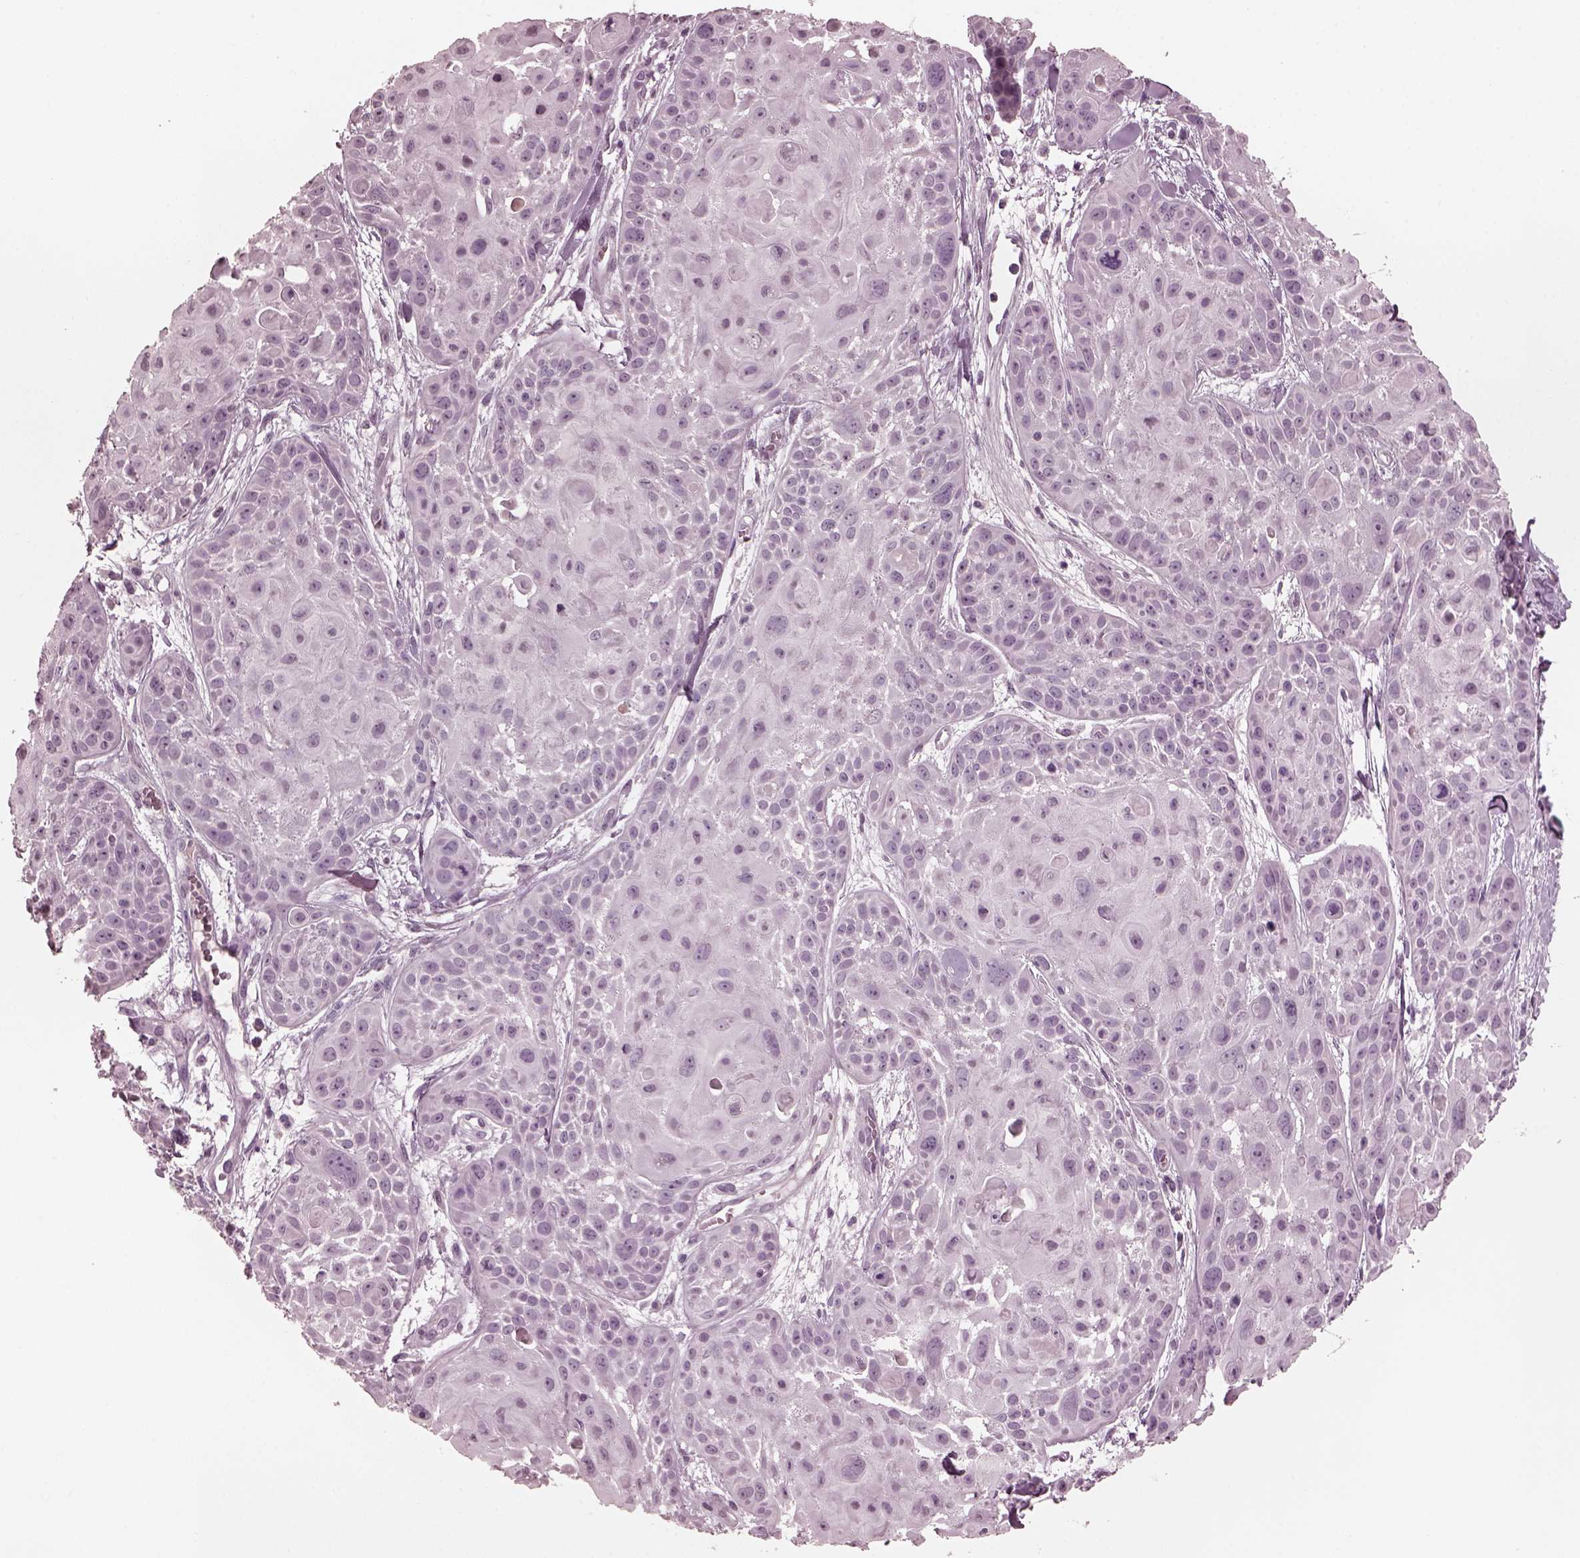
{"staining": {"intensity": "negative", "quantity": "none", "location": "none"}, "tissue": "skin cancer", "cell_type": "Tumor cells", "image_type": "cancer", "snomed": [{"axis": "morphology", "description": "Squamous cell carcinoma, NOS"}, {"axis": "topography", "description": "Skin"}, {"axis": "topography", "description": "Anal"}], "caption": "Immunohistochemical staining of squamous cell carcinoma (skin) shows no significant expression in tumor cells.", "gene": "CGA", "patient": {"sex": "female", "age": 75}}